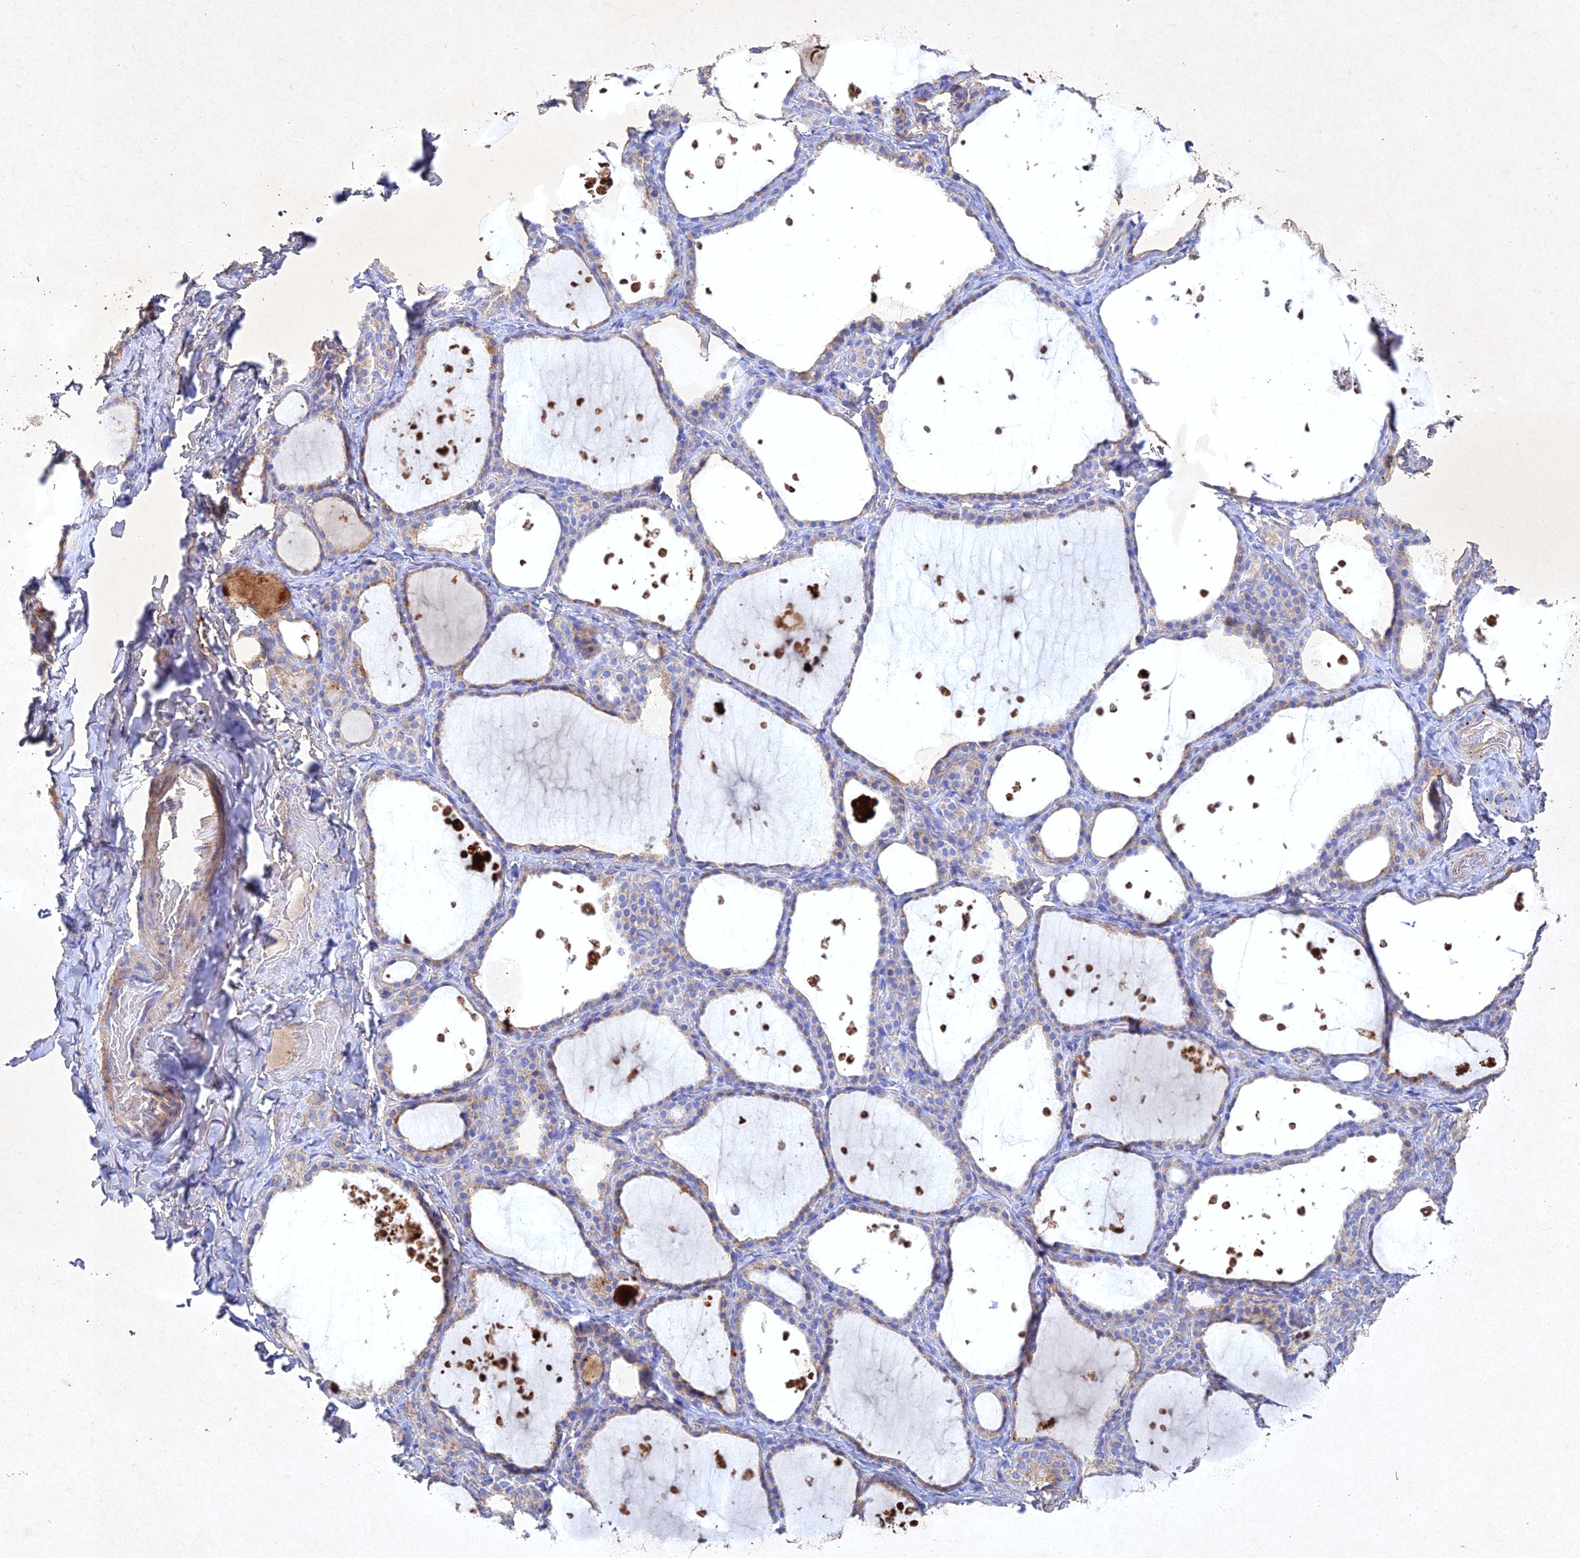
{"staining": {"intensity": "weak", "quantity": "<25%", "location": "cytoplasmic/membranous"}, "tissue": "thyroid gland", "cell_type": "Glandular cells", "image_type": "normal", "snomed": [{"axis": "morphology", "description": "Normal tissue, NOS"}, {"axis": "topography", "description": "Thyroid gland"}], "caption": "An immunohistochemistry (IHC) micrograph of benign thyroid gland is shown. There is no staining in glandular cells of thyroid gland.", "gene": "NDUFV1", "patient": {"sex": "female", "age": 44}}